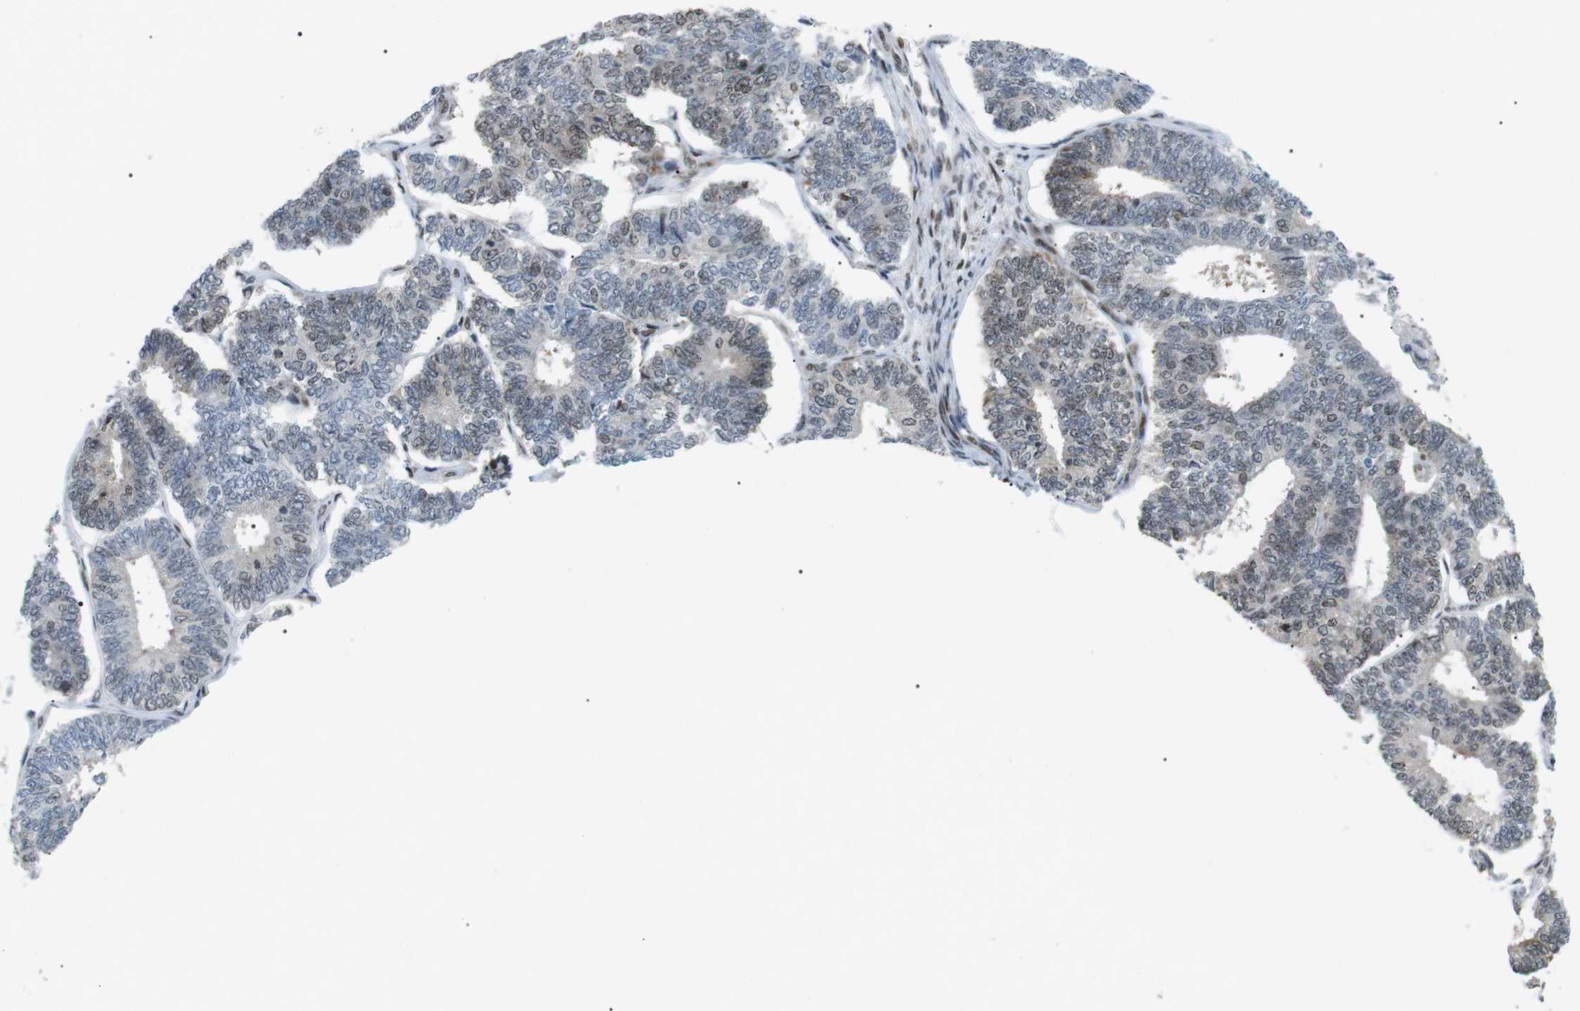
{"staining": {"intensity": "weak", "quantity": "<25%", "location": "nuclear"}, "tissue": "endometrial cancer", "cell_type": "Tumor cells", "image_type": "cancer", "snomed": [{"axis": "morphology", "description": "Adenocarcinoma, NOS"}, {"axis": "topography", "description": "Endometrium"}], "caption": "A high-resolution photomicrograph shows IHC staining of endometrial cancer, which reveals no significant expression in tumor cells. (DAB (3,3'-diaminobenzidine) immunohistochemistry with hematoxylin counter stain).", "gene": "CDC27", "patient": {"sex": "female", "age": 70}}